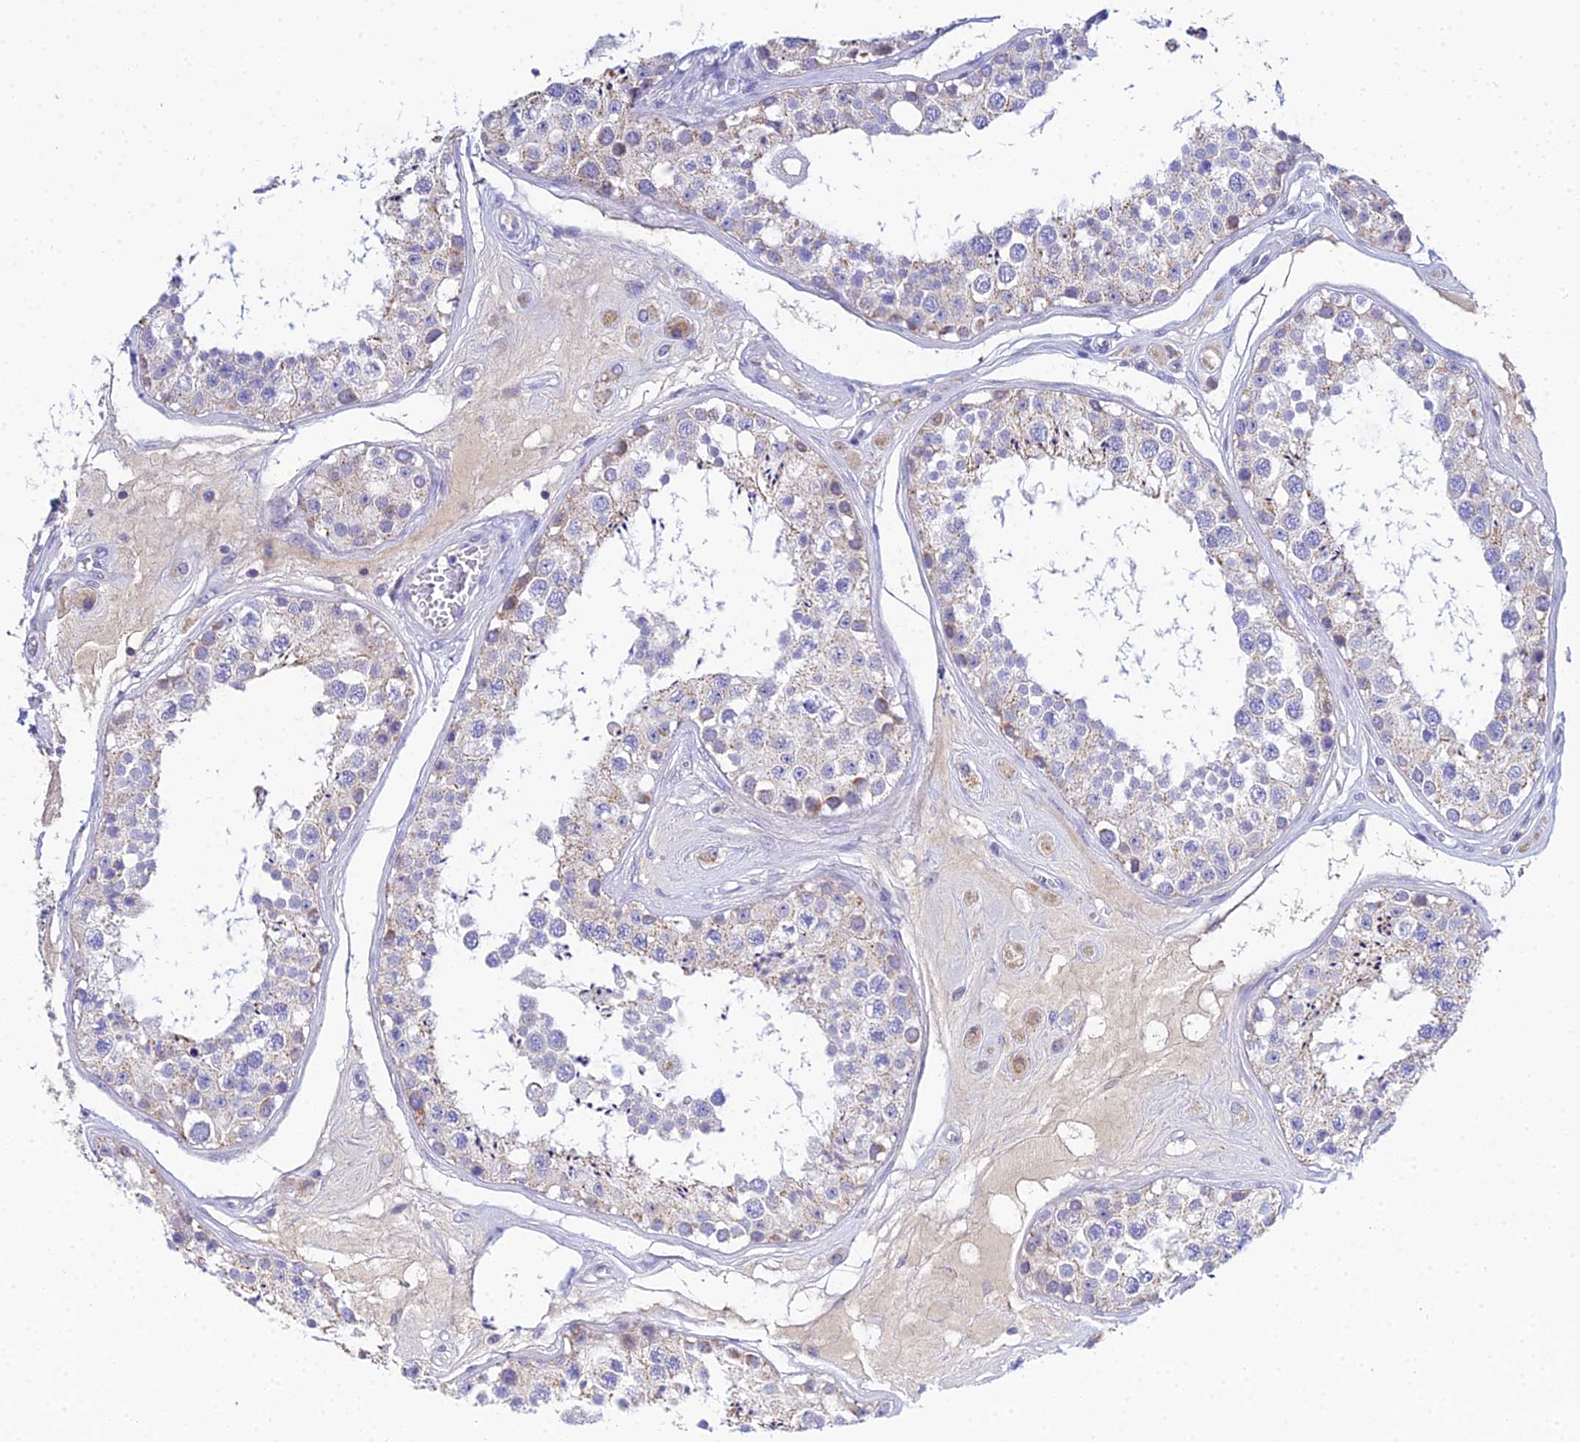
{"staining": {"intensity": "weak", "quantity": "<25%", "location": "cytoplasmic/membranous"}, "tissue": "testis", "cell_type": "Cells in seminiferous ducts", "image_type": "normal", "snomed": [{"axis": "morphology", "description": "Normal tissue, NOS"}, {"axis": "topography", "description": "Testis"}], "caption": "DAB (3,3'-diaminobenzidine) immunohistochemical staining of unremarkable testis shows no significant staining in cells in seminiferous ducts.", "gene": "ZXDA", "patient": {"sex": "male", "age": 25}}